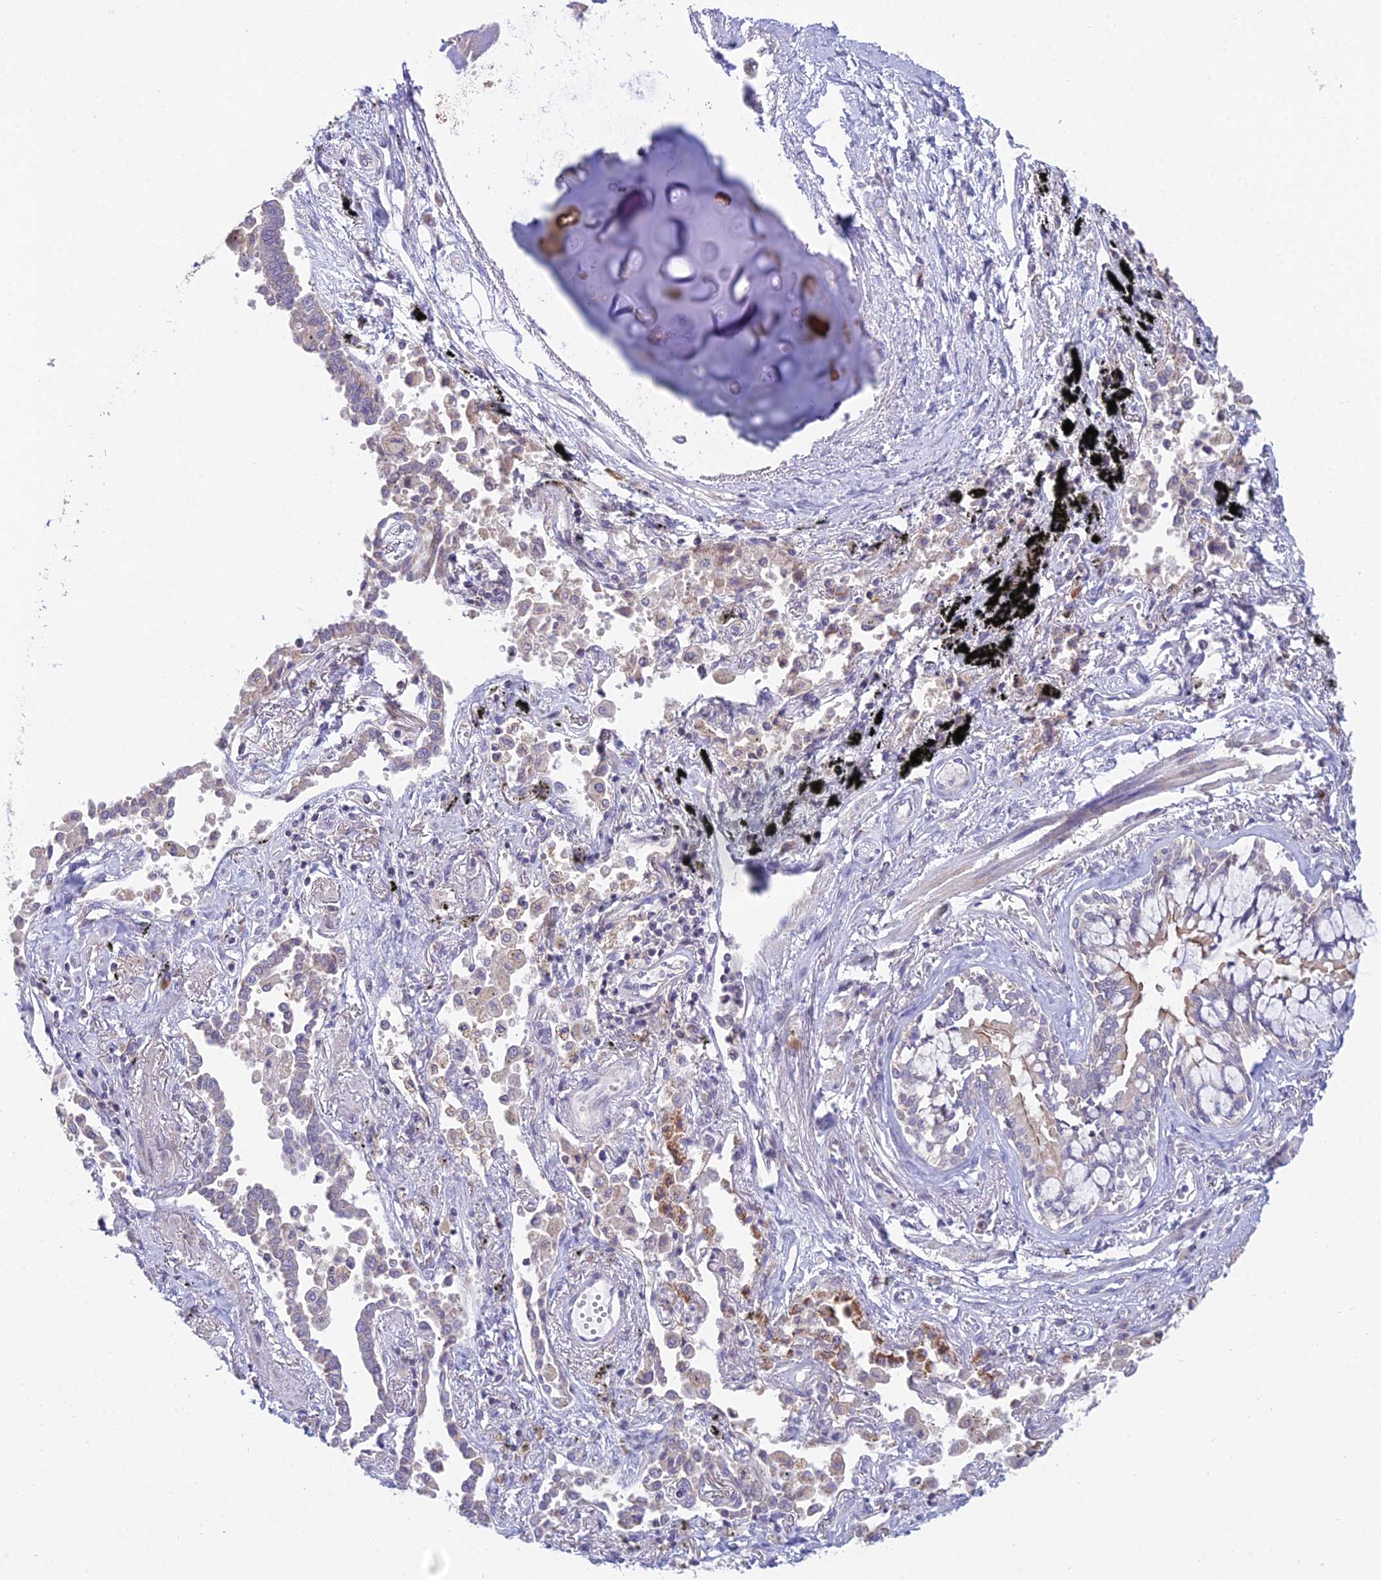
{"staining": {"intensity": "weak", "quantity": "<25%", "location": "cytoplasmic/membranous"}, "tissue": "lung cancer", "cell_type": "Tumor cells", "image_type": "cancer", "snomed": [{"axis": "morphology", "description": "Adenocarcinoma, NOS"}, {"axis": "topography", "description": "Lung"}], "caption": "IHC histopathology image of lung adenocarcinoma stained for a protein (brown), which reveals no positivity in tumor cells. Brightfield microscopy of immunohistochemistry (IHC) stained with DAB (3,3'-diaminobenzidine) (brown) and hematoxylin (blue), captured at high magnification.", "gene": "CFAP206", "patient": {"sex": "male", "age": 67}}